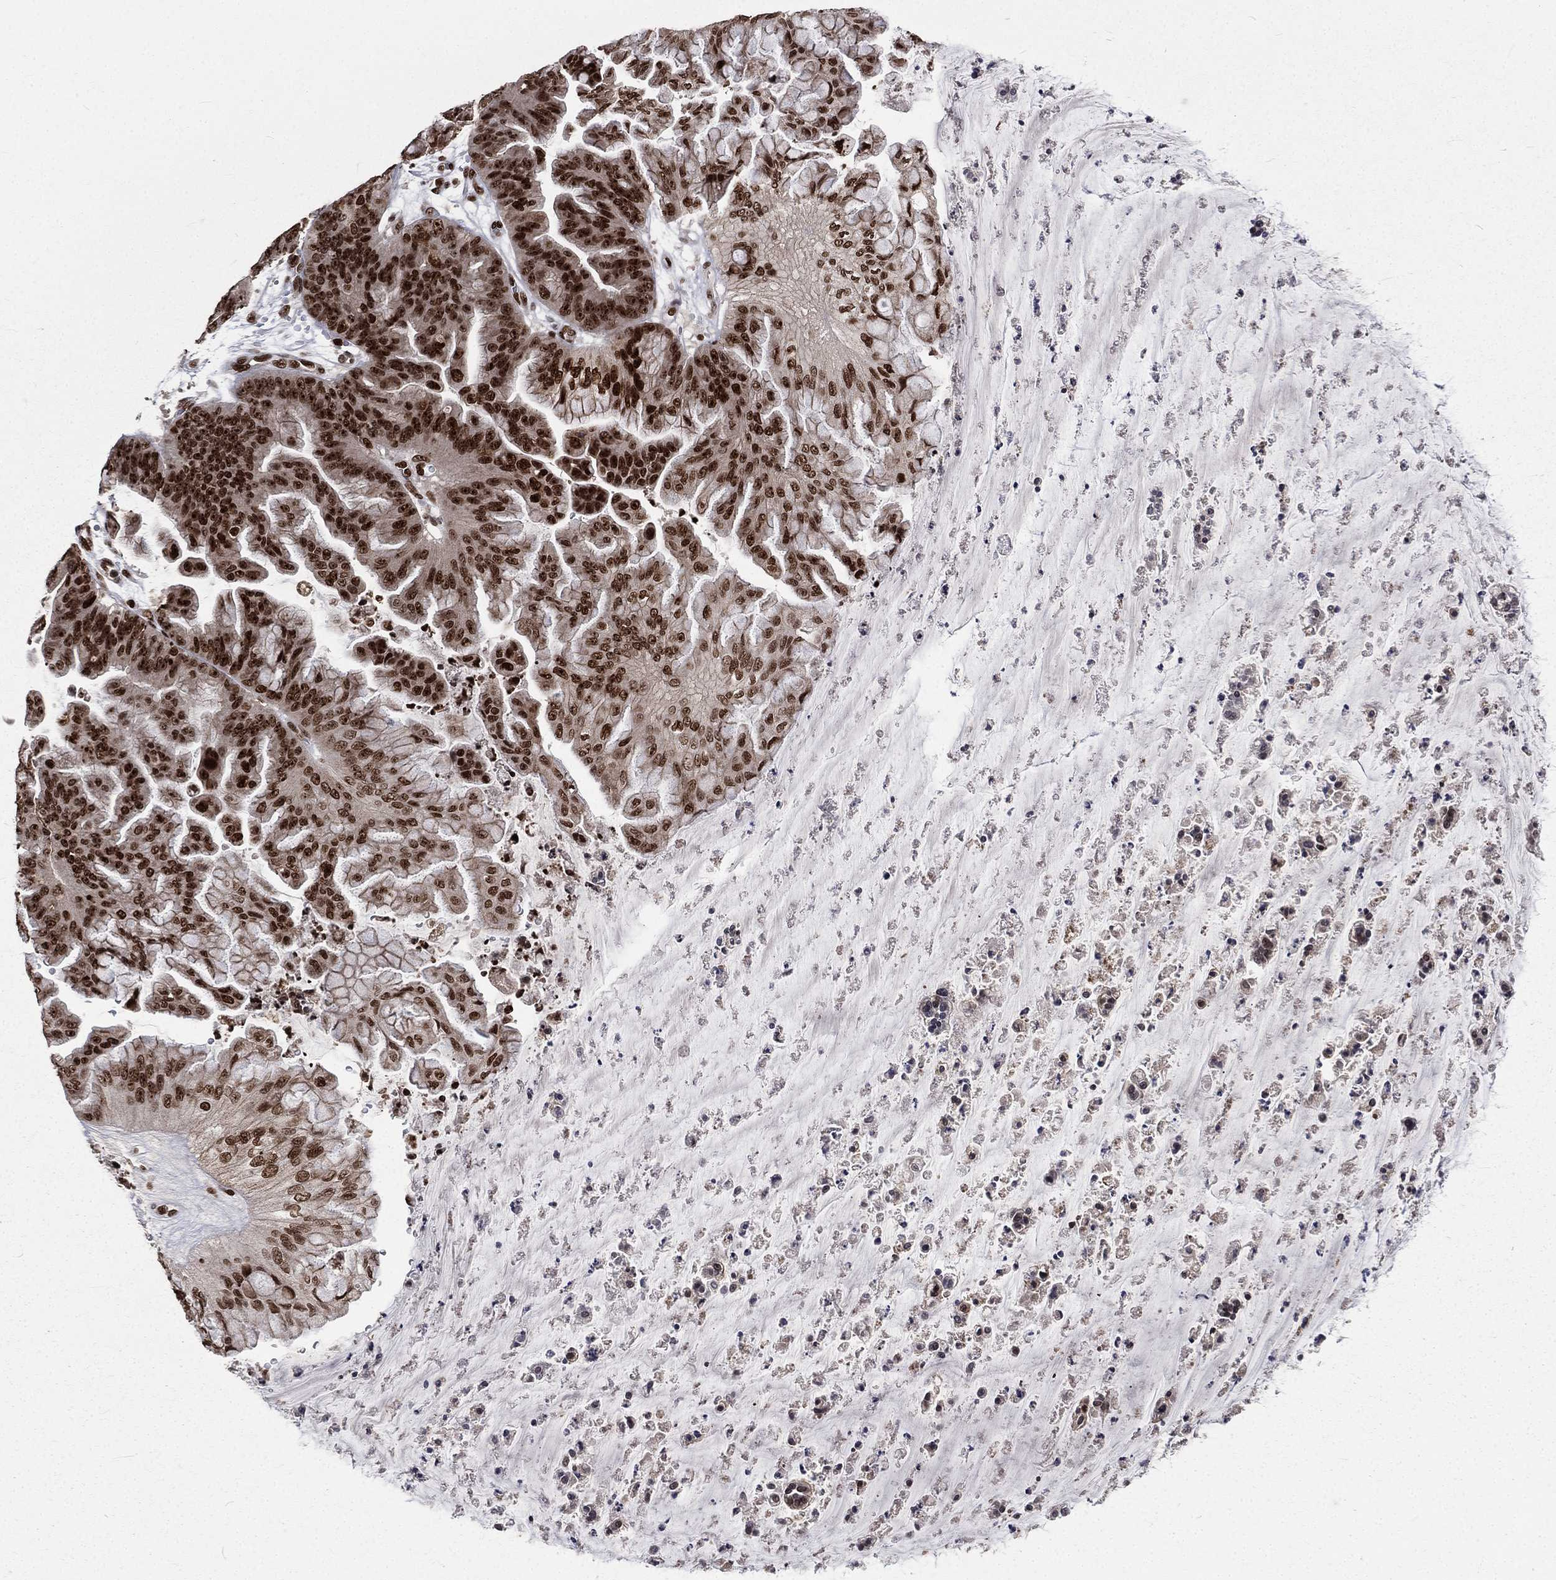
{"staining": {"intensity": "strong", "quantity": ">75%", "location": "nuclear"}, "tissue": "ovarian cancer", "cell_type": "Tumor cells", "image_type": "cancer", "snomed": [{"axis": "morphology", "description": "Cystadenocarcinoma, mucinous, NOS"}, {"axis": "topography", "description": "Ovary"}], "caption": "Mucinous cystadenocarcinoma (ovarian) tissue exhibits strong nuclear staining in about >75% of tumor cells", "gene": "POLB", "patient": {"sex": "female", "age": 67}}